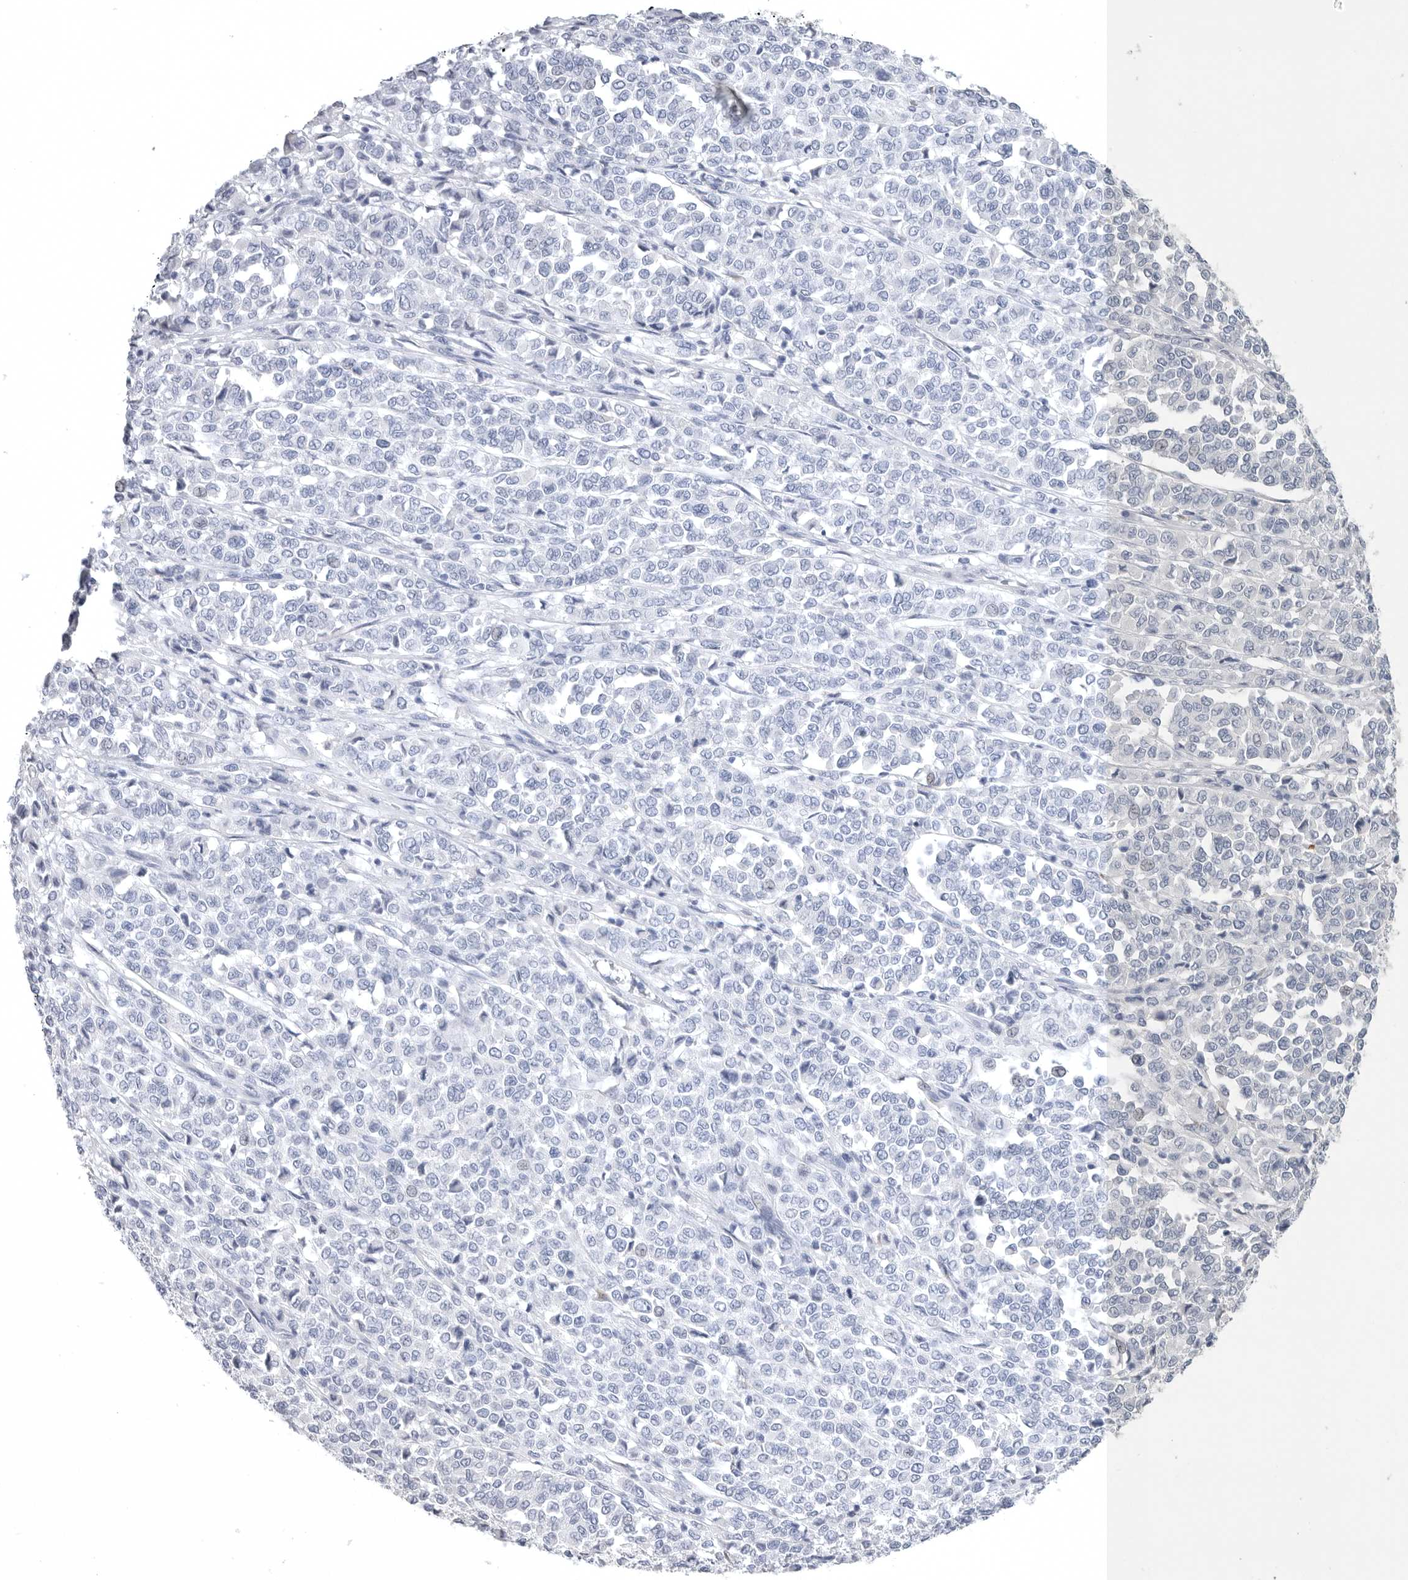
{"staining": {"intensity": "negative", "quantity": "none", "location": "none"}, "tissue": "melanoma", "cell_type": "Tumor cells", "image_type": "cancer", "snomed": [{"axis": "morphology", "description": "Malignant melanoma, Metastatic site"}, {"axis": "topography", "description": "Pancreas"}], "caption": "Human melanoma stained for a protein using immunohistochemistry (IHC) displays no staining in tumor cells.", "gene": "TIMP1", "patient": {"sex": "female", "age": 30}}